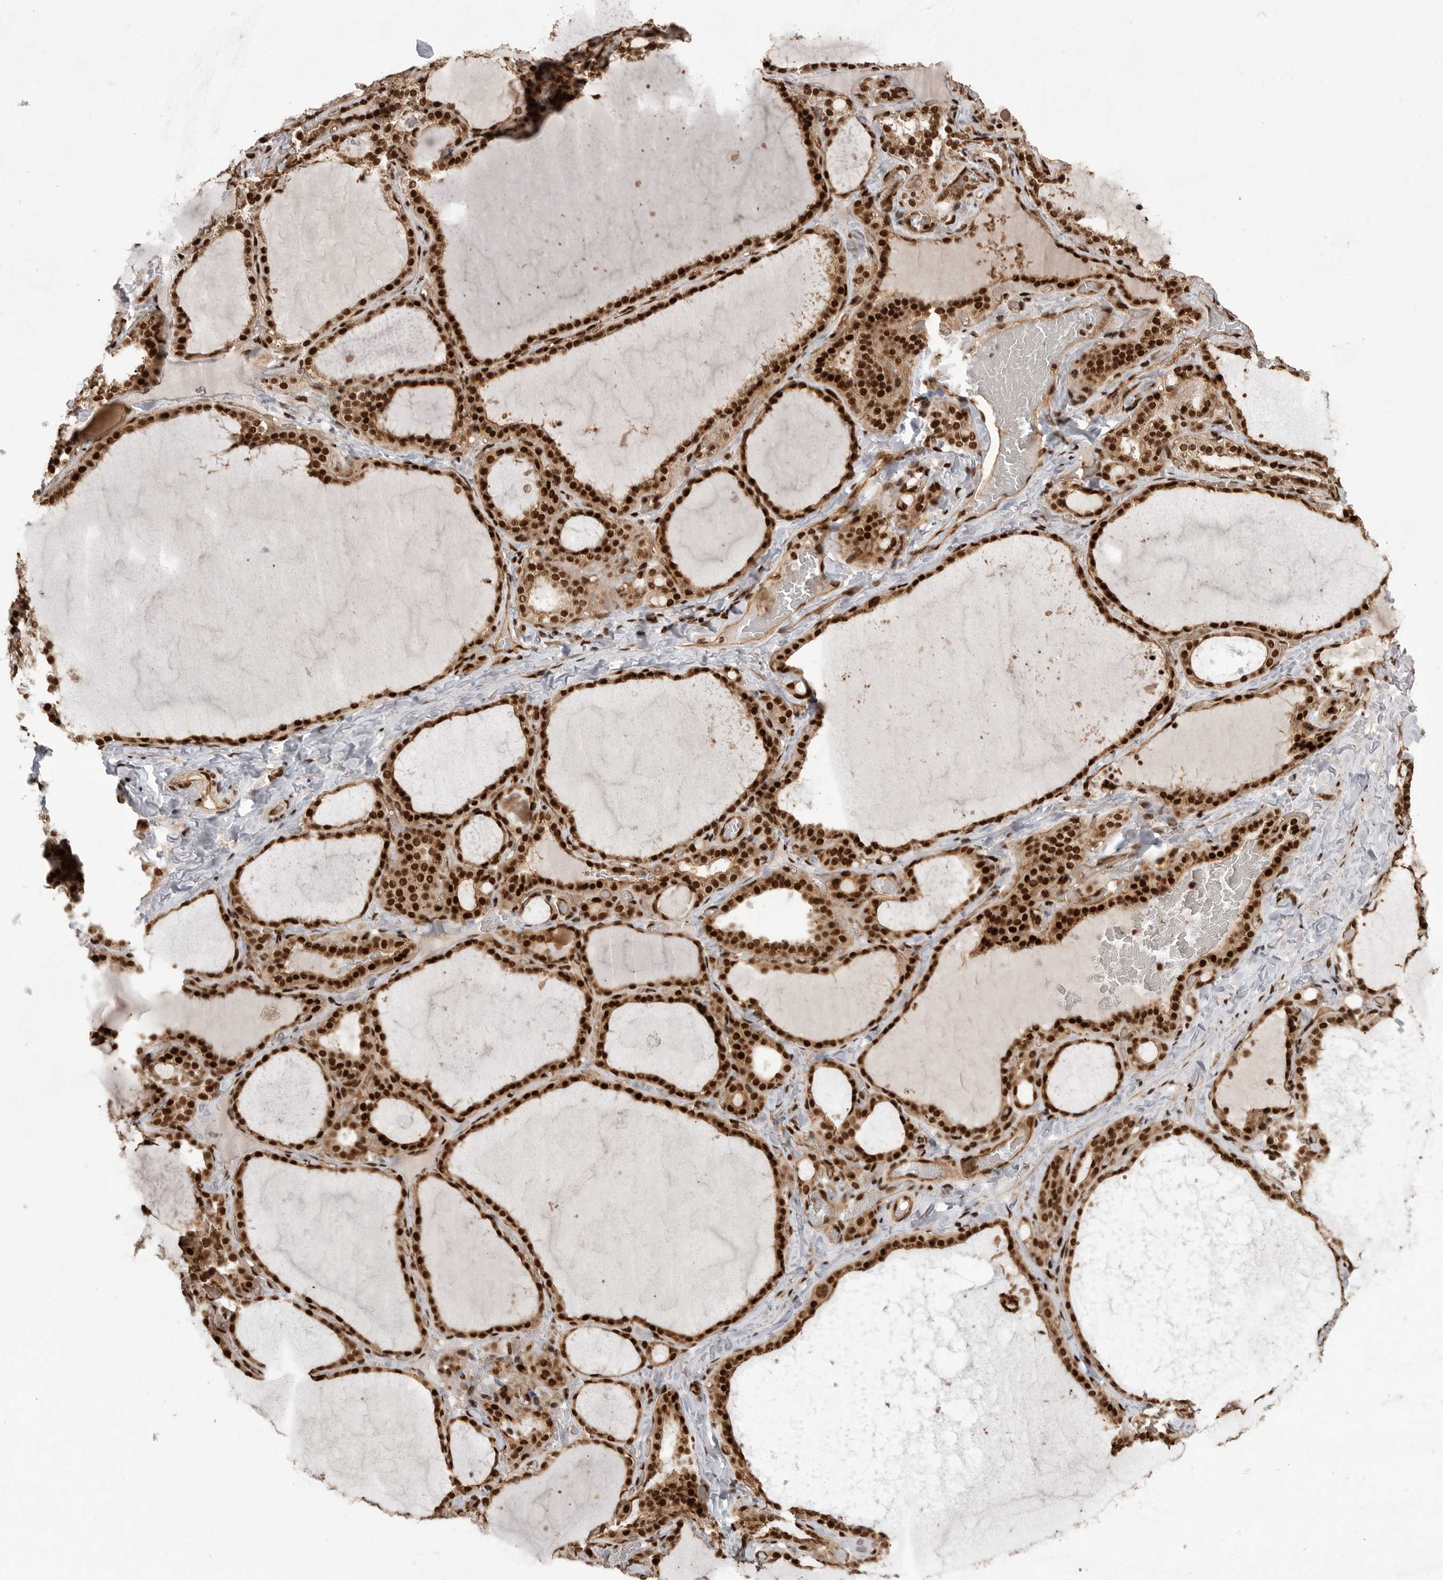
{"staining": {"intensity": "strong", "quantity": ">75%", "location": "cytoplasmic/membranous,nuclear"}, "tissue": "thyroid gland", "cell_type": "Glandular cells", "image_type": "normal", "snomed": [{"axis": "morphology", "description": "Normal tissue, NOS"}, {"axis": "topography", "description": "Thyroid gland"}], "caption": "A histopathology image showing strong cytoplasmic/membranous,nuclear positivity in approximately >75% of glandular cells in normal thyroid gland, as visualized by brown immunohistochemical staining.", "gene": "PPP1R8", "patient": {"sex": "female", "age": 22}}